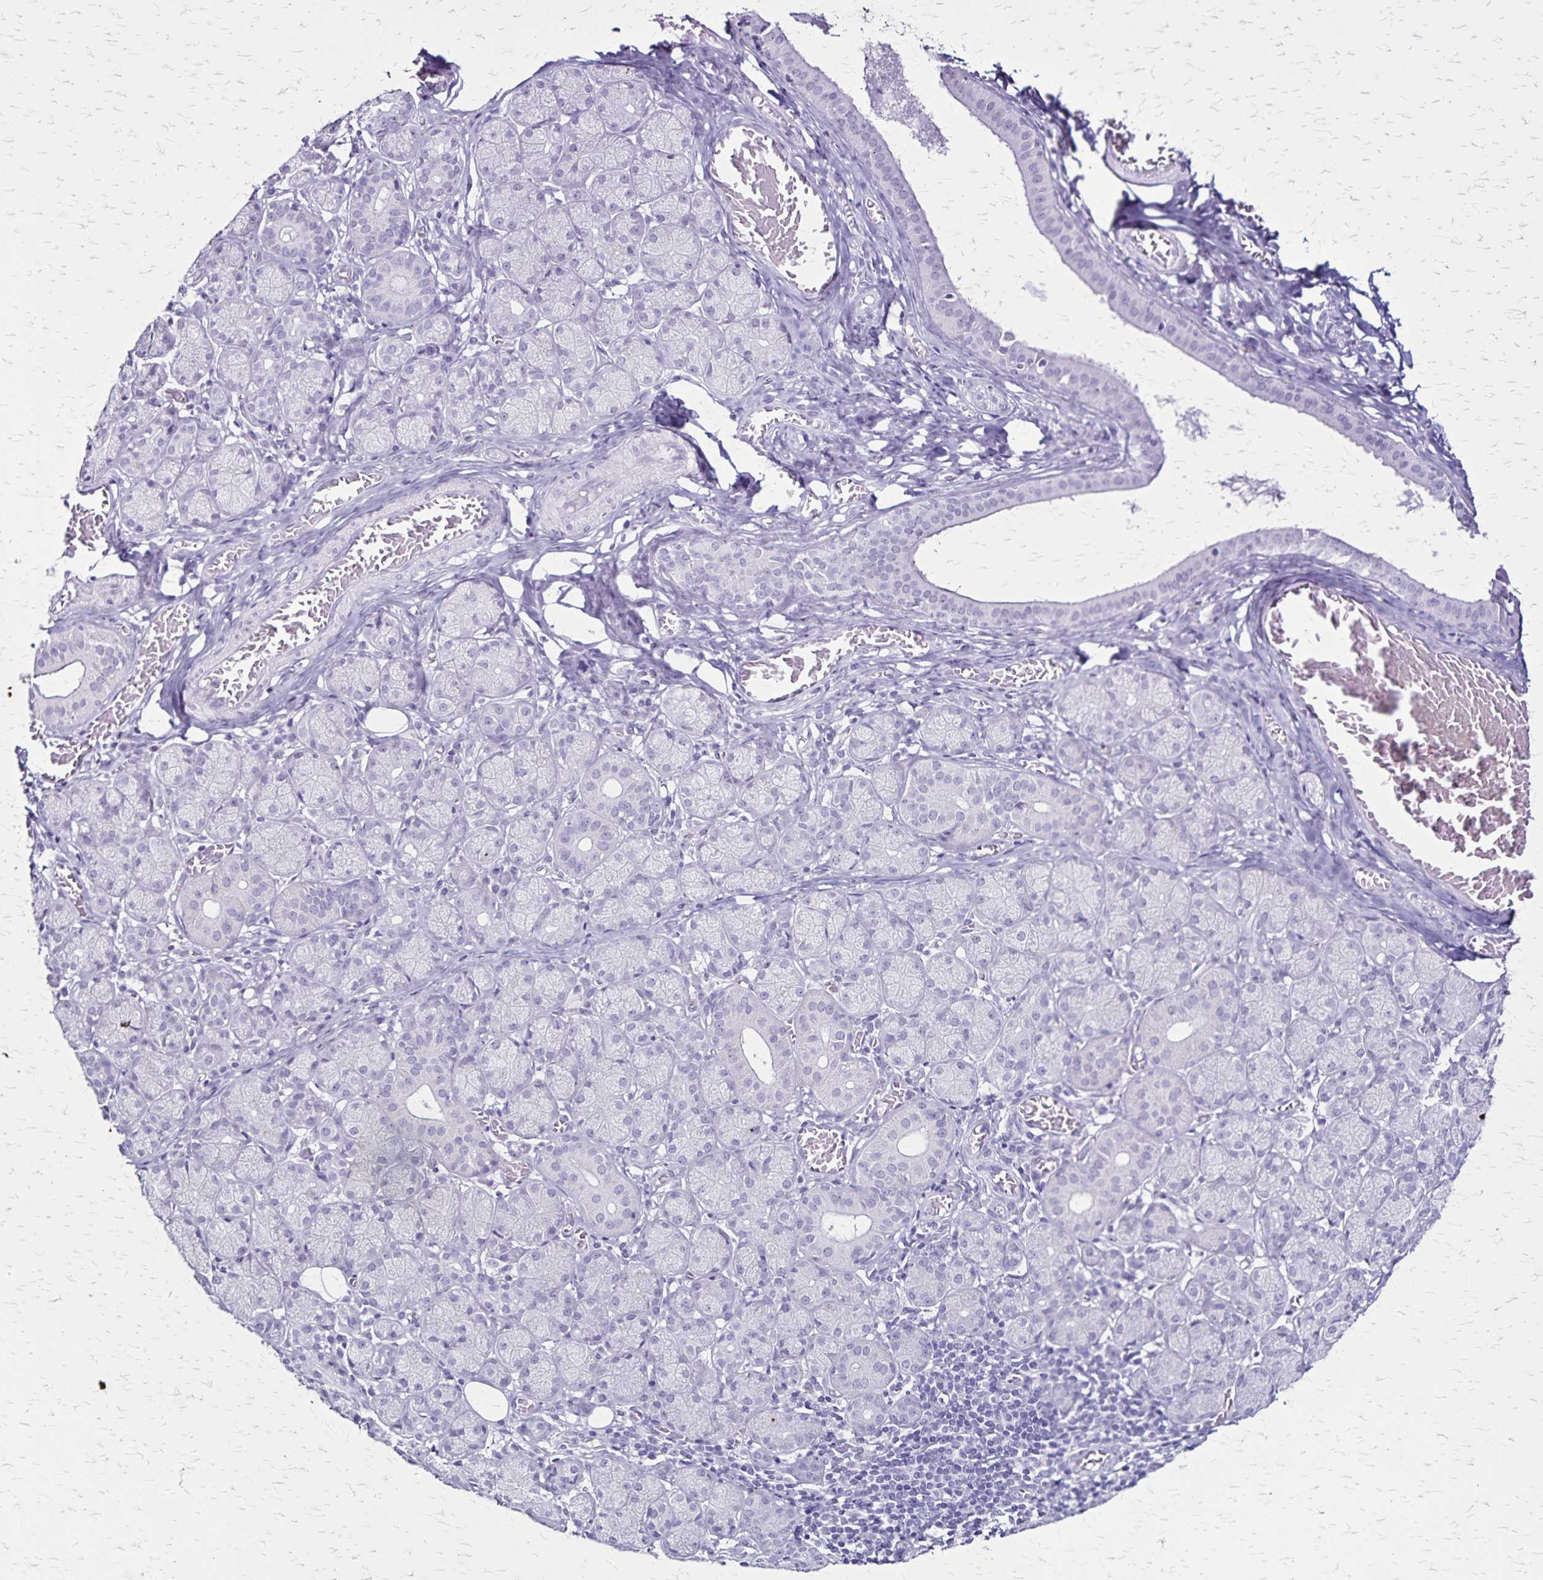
{"staining": {"intensity": "negative", "quantity": "none", "location": "none"}, "tissue": "salivary gland", "cell_type": "Glandular cells", "image_type": "normal", "snomed": [{"axis": "morphology", "description": "Normal tissue, NOS"}, {"axis": "topography", "description": "Salivary gland"}, {"axis": "topography", "description": "Peripheral nerve tissue"}], "caption": "Photomicrograph shows no significant protein staining in glandular cells of unremarkable salivary gland.", "gene": "KRT2", "patient": {"sex": "female", "age": 24}}